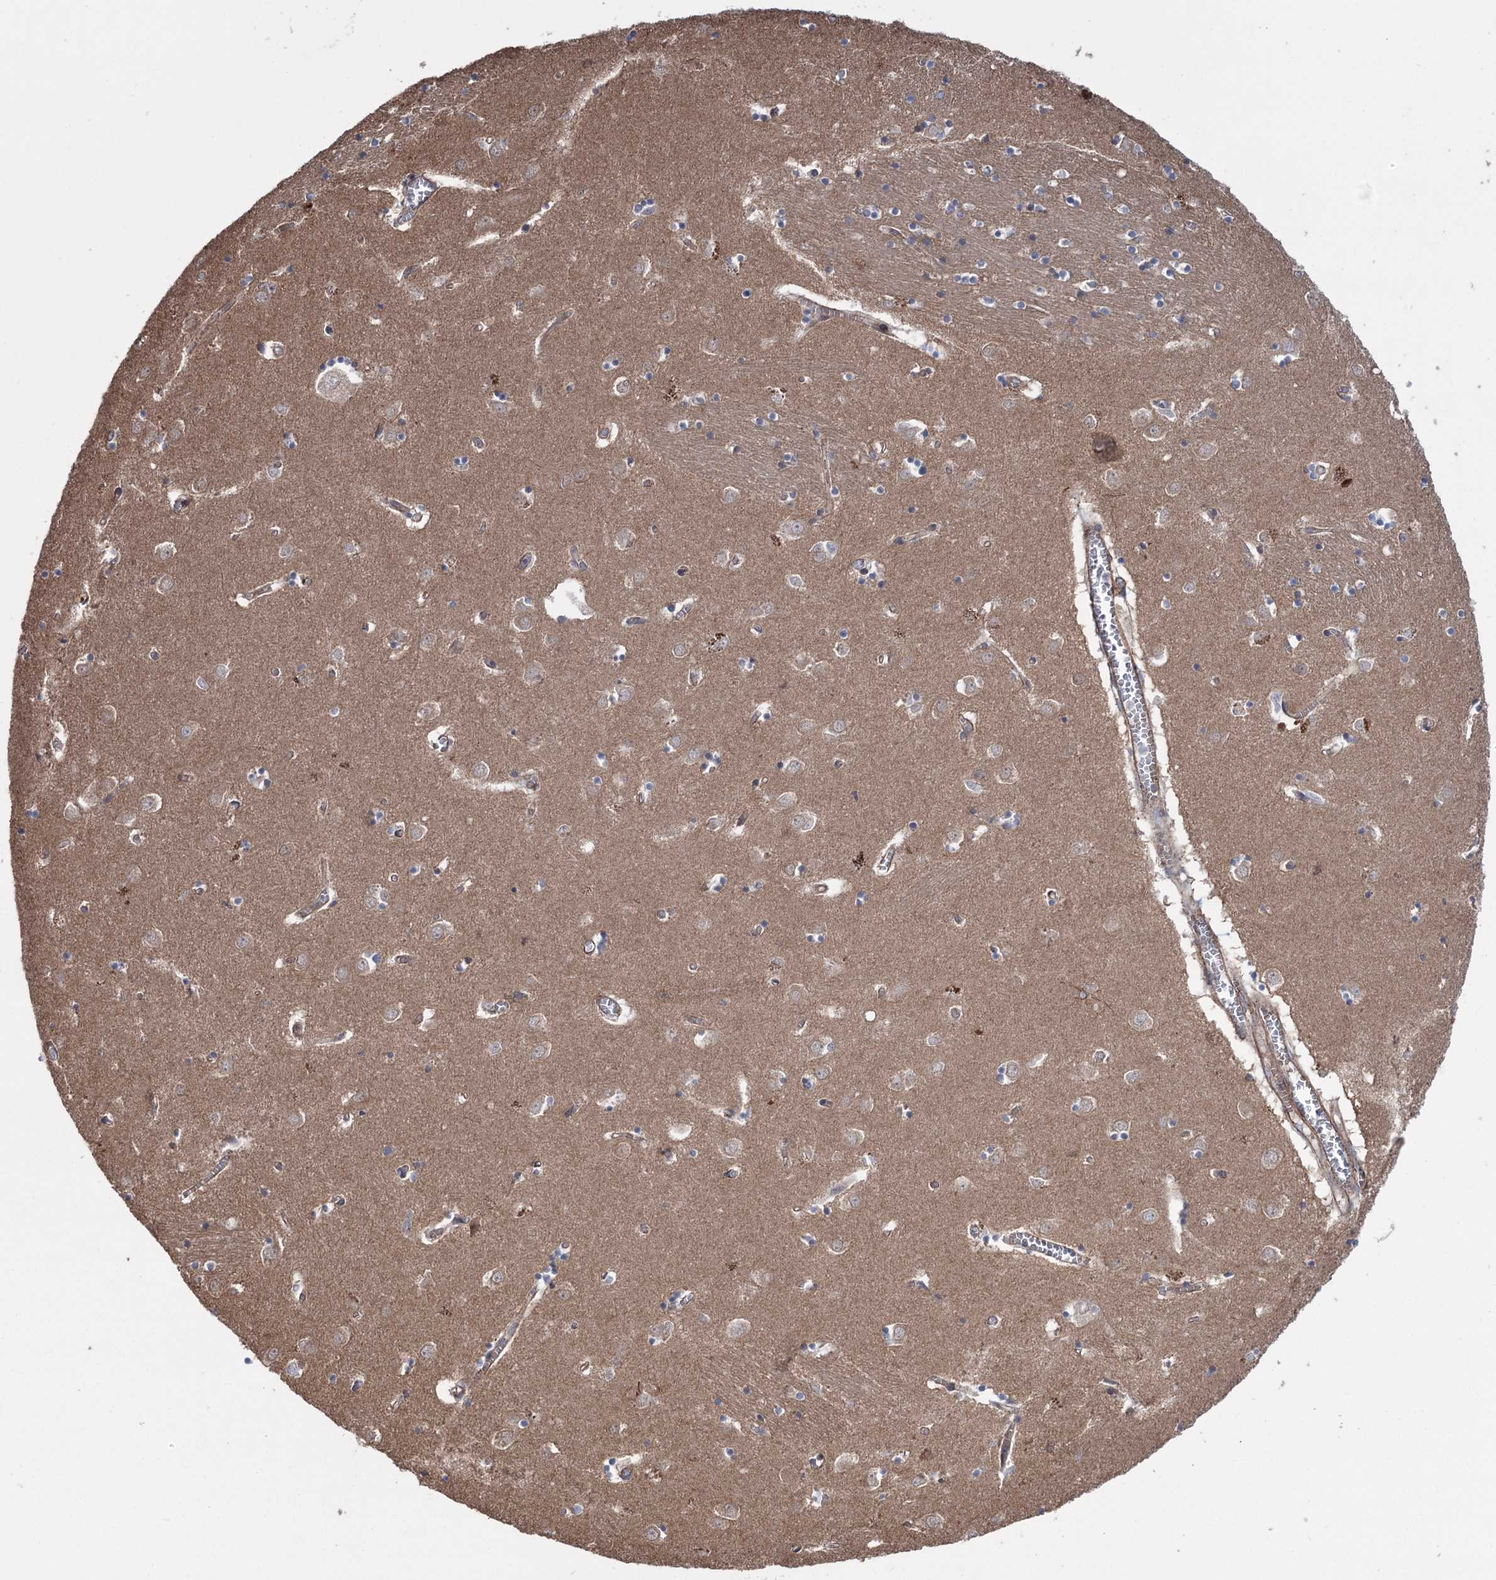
{"staining": {"intensity": "moderate", "quantity": "<25%", "location": "cytoplasmic/membranous"}, "tissue": "caudate", "cell_type": "Glial cells", "image_type": "normal", "snomed": [{"axis": "morphology", "description": "Normal tissue, NOS"}, {"axis": "topography", "description": "Lateral ventricle wall"}], "caption": "Immunohistochemistry (IHC) of benign caudate demonstrates low levels of moderate cytoplasmic/membranous staining in approximately <25% of glial cells.", "gene": "TRIM71", "patient": {"sex": "male", "age": 70}}